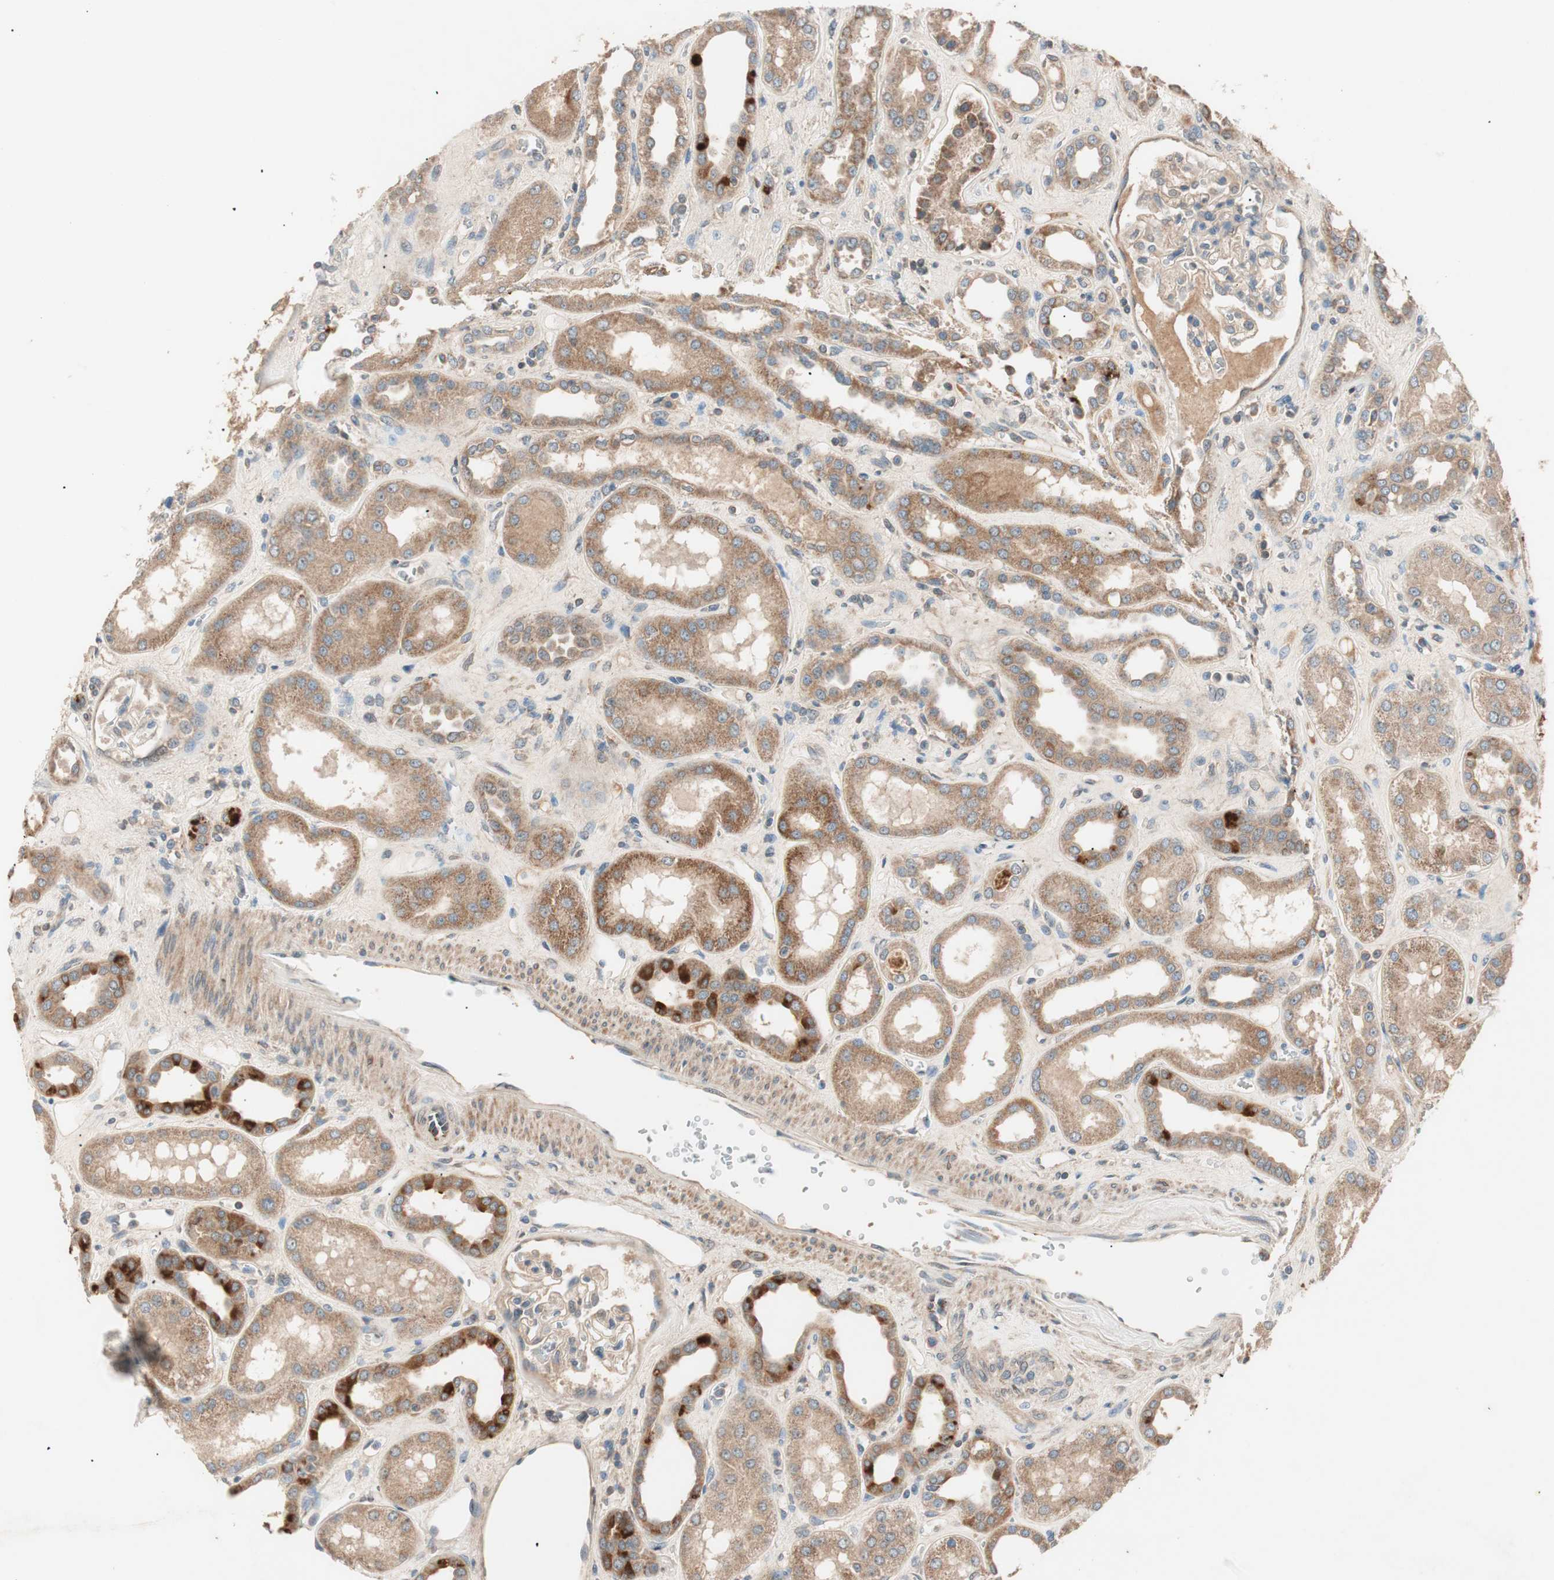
{"staining": {"intensity": "moderate", "quantity": ">75%", "location": "cytoplasmic/membranous"}, "tissue": "kidney", "cell_type": "Cells in glomeruli", "image_type": "normal", "snomed": [{"axis": "morphology", "description": "Normal tissue, NOS"}, {"axis": "topography", "description": "Kidney"}], "caption": "A micrograph of kidney stained for a protein shows moderate cytoplasmic/membranous brown staining in cells in glomeruli.", "gene": "HPN", "patient": {"sex": "male", "age": 59}}